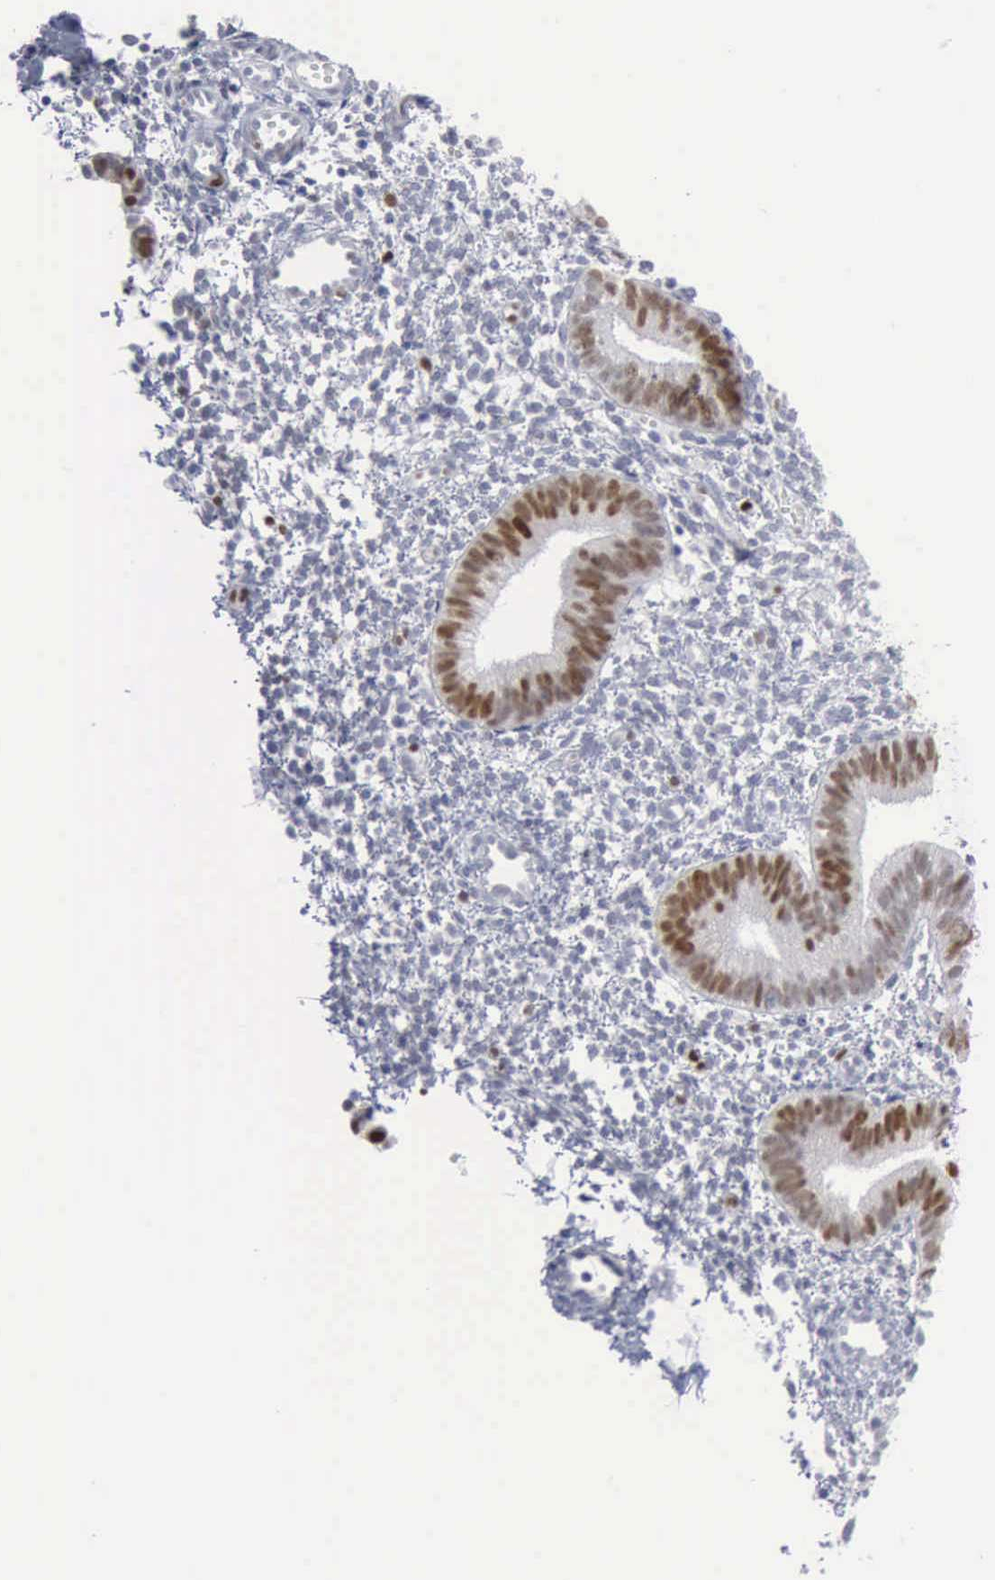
{"staining": {"intensity": "moderate", "quantity": "<25%", "location": "nuclear"}, "tissue": "endometrium", "cell_type": "Cells in endometrial stroma", "image_type": "normal", "snomed": [{"axis": "morphology", "description": "Normal tissue, NOS"}, {"axis": "topography", "description": "Endometrium"}], "caption": "The immunohistochemical stain highlights moderate nuclear positivity in cells in endometrial stroma of benign endometrium.", "gene": "MCM5", "patient": {"sex": "female", "age": 35}}